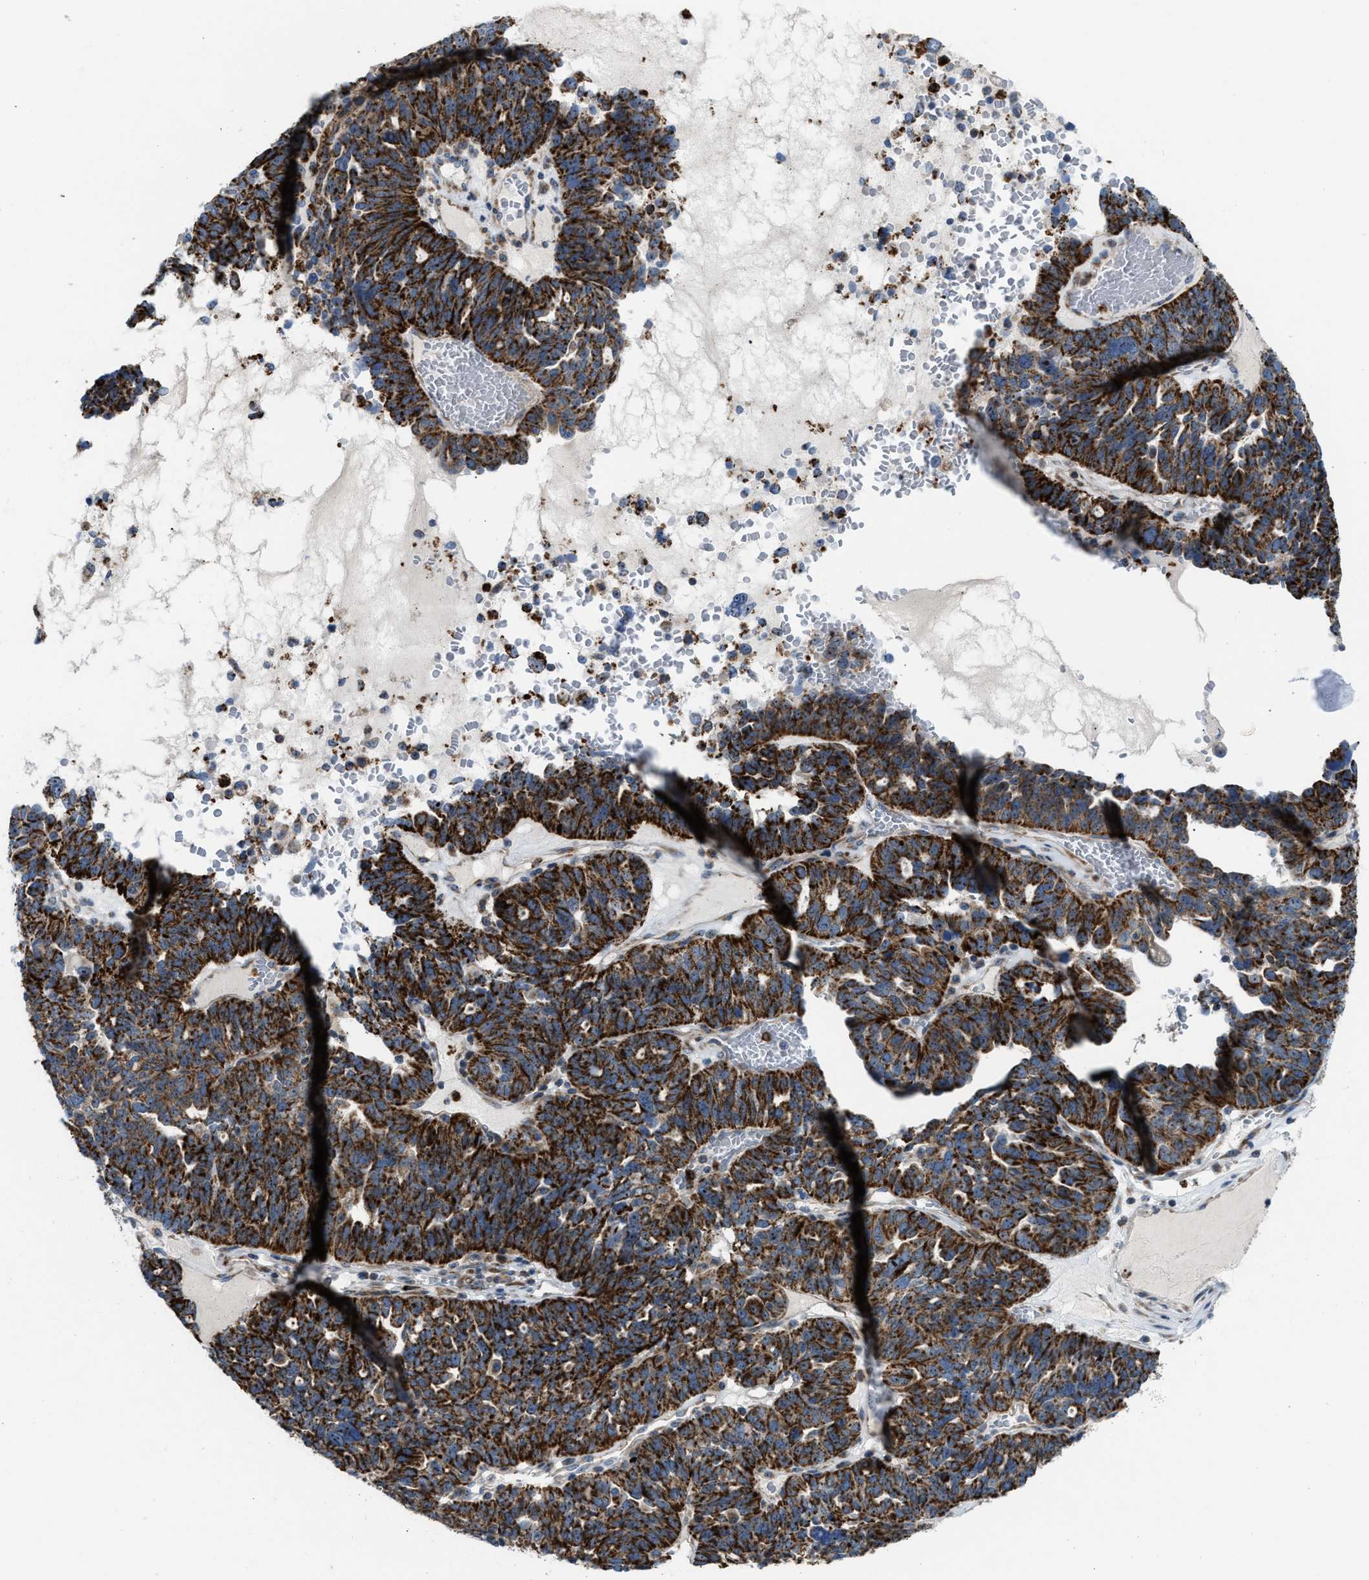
{"staining": {"intensity": "strong", "quantity": ">75%", "location": "cytoplasmic/membranous"}, "tissue": "ovarian cancer", "cell_type": "Tumor cells", "image_type": "cancer", "snomed": [{"axis": "morphology", "description": "Cystadenocarcinoma, serous, NOS"}, {"axis": "topography", "description": "Ovary"}], "caption": "Protein positivity by immunohistochemistry shows strong cytoplasmic/membranous positivity in about >75% of tumor cells in serous cystadenocarcinoma (ovarian).", "gene": "TPH1", "patient": {"sex": "female", "age": 59}}